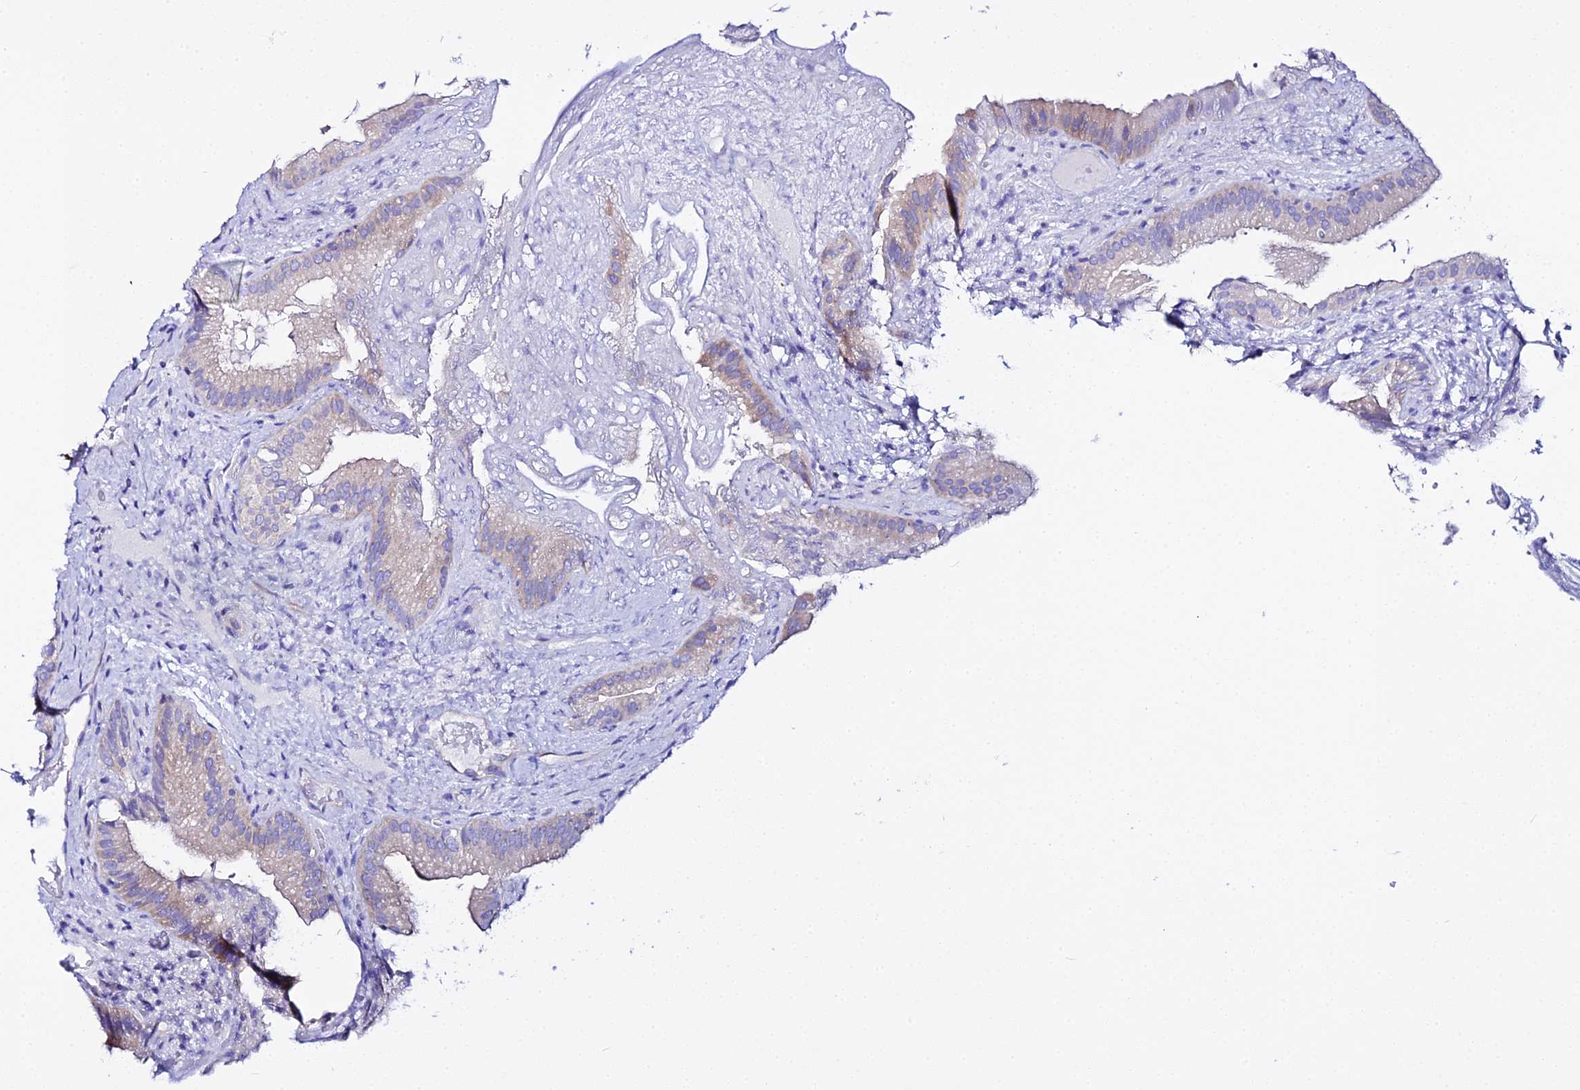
{"staining": {"intensity": "weak", "quantity": "<25%", "location": "cytoplasmic/membranous"}, "tissue": "gallbladder", "cell_type": "Glandular cells", "image_type": "normal", "snomed": [{"axis": "morphology", "description": "Normal tissue, NOS"}, {"axis": "topography", "description": "Gallbladder"}], "caption": "An immunohistochemistry image of normal gallbladder is shown. There is no staining in glandular cells of gallbladder.", "gene": "CFAP45", "patient": {"sex": "female", "age": 30}}